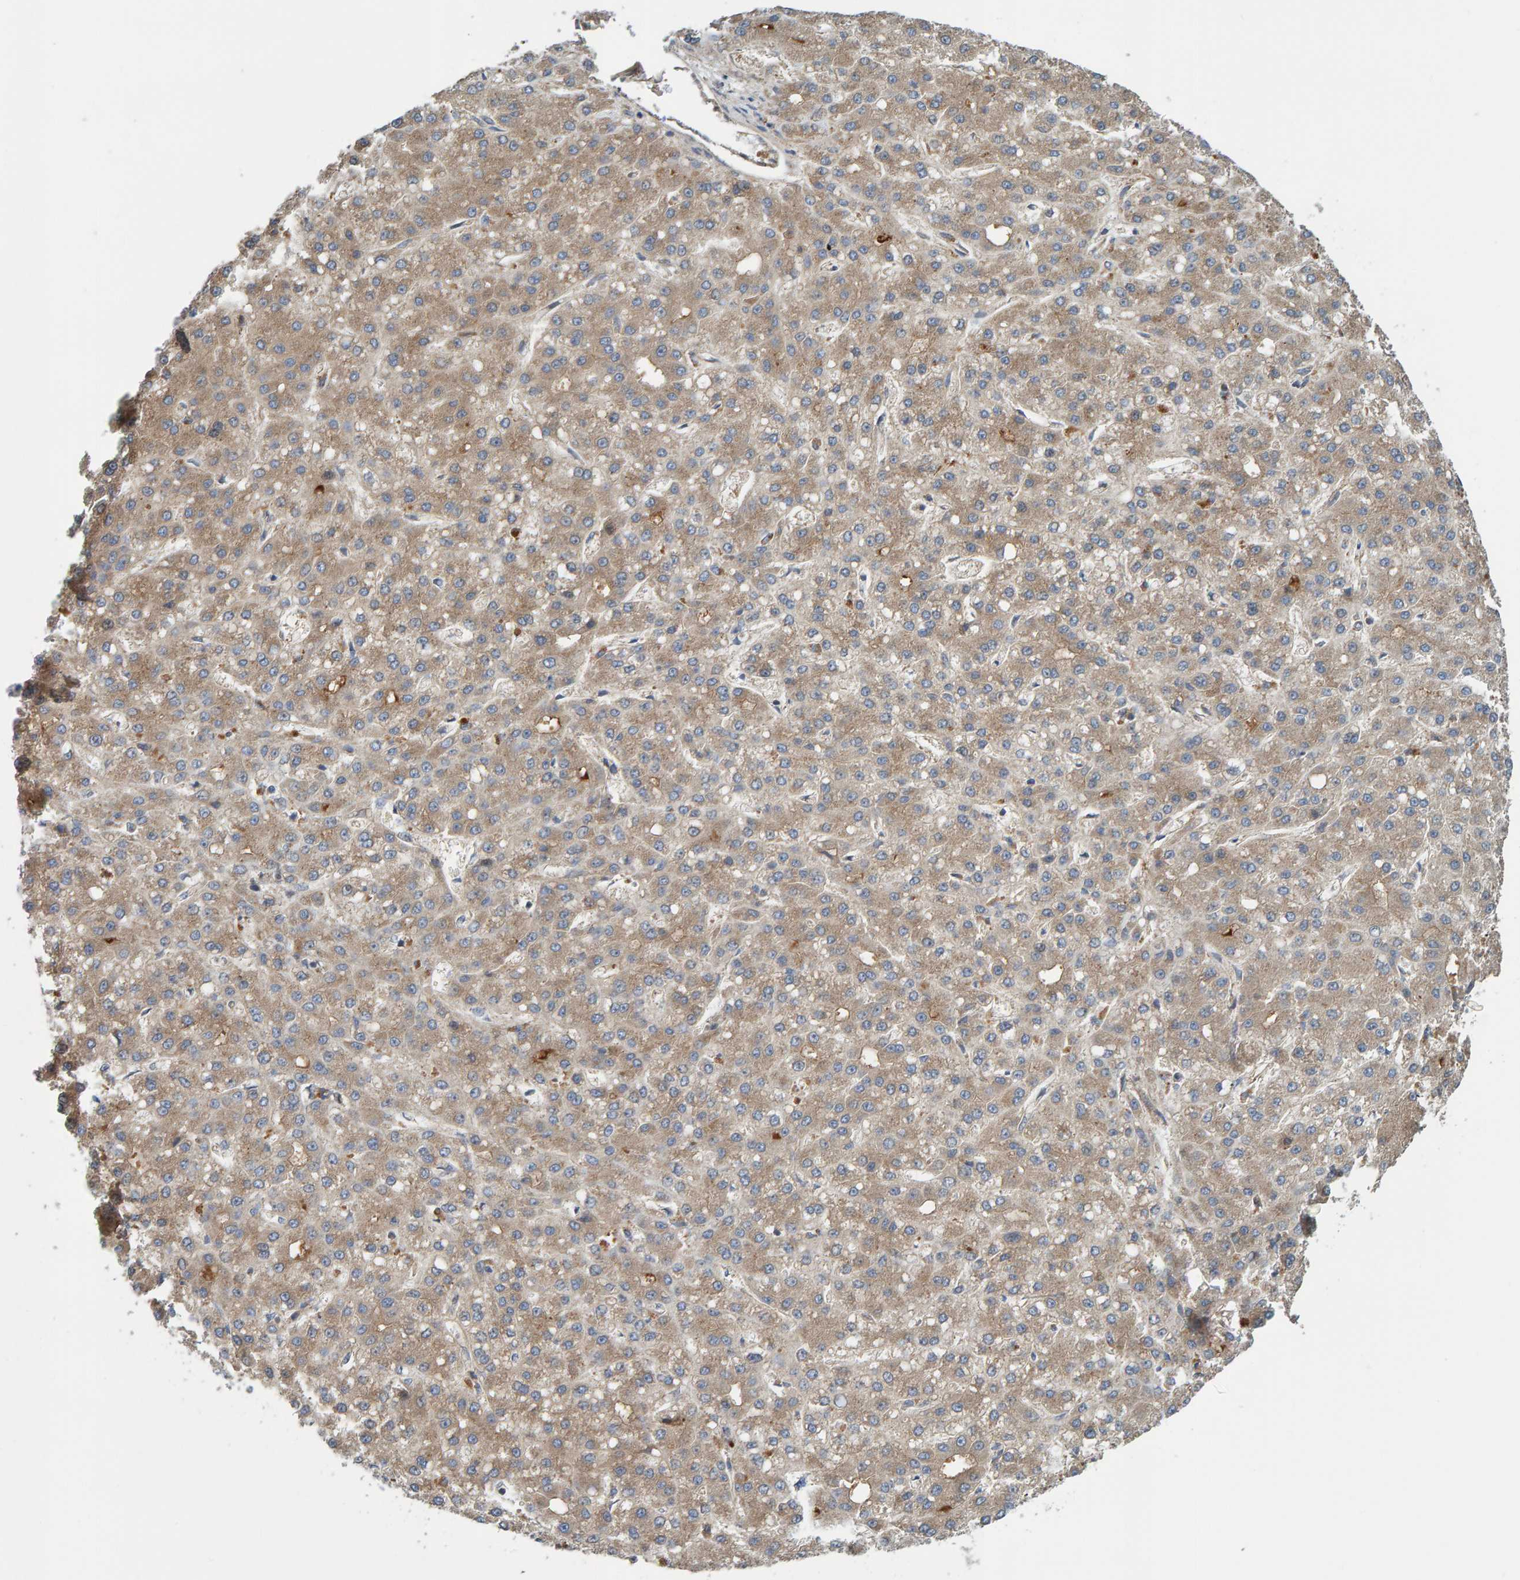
{"staining": {"intensity": "weak", "quantity": ">75%", "location": "cytoplasmic/membranous"}, "tissue": "liver cancer", "cell_type": "Tumor cells", "image_type": "cancer", "snomed": [{"axis": "morphology", "description": "Carcinoma, Hepatocellular, NOS"}, {"axis": "topography", "description": "Liver"}], "caption": "Hepatocellular carcinoma (liver) stained for a protein (brown) shows weak cytoplasmic/membranous positive expression in about >75% of tumor cells.", "gene": "KIAA0753", "patient": {"sex": "male", "age": 67}}